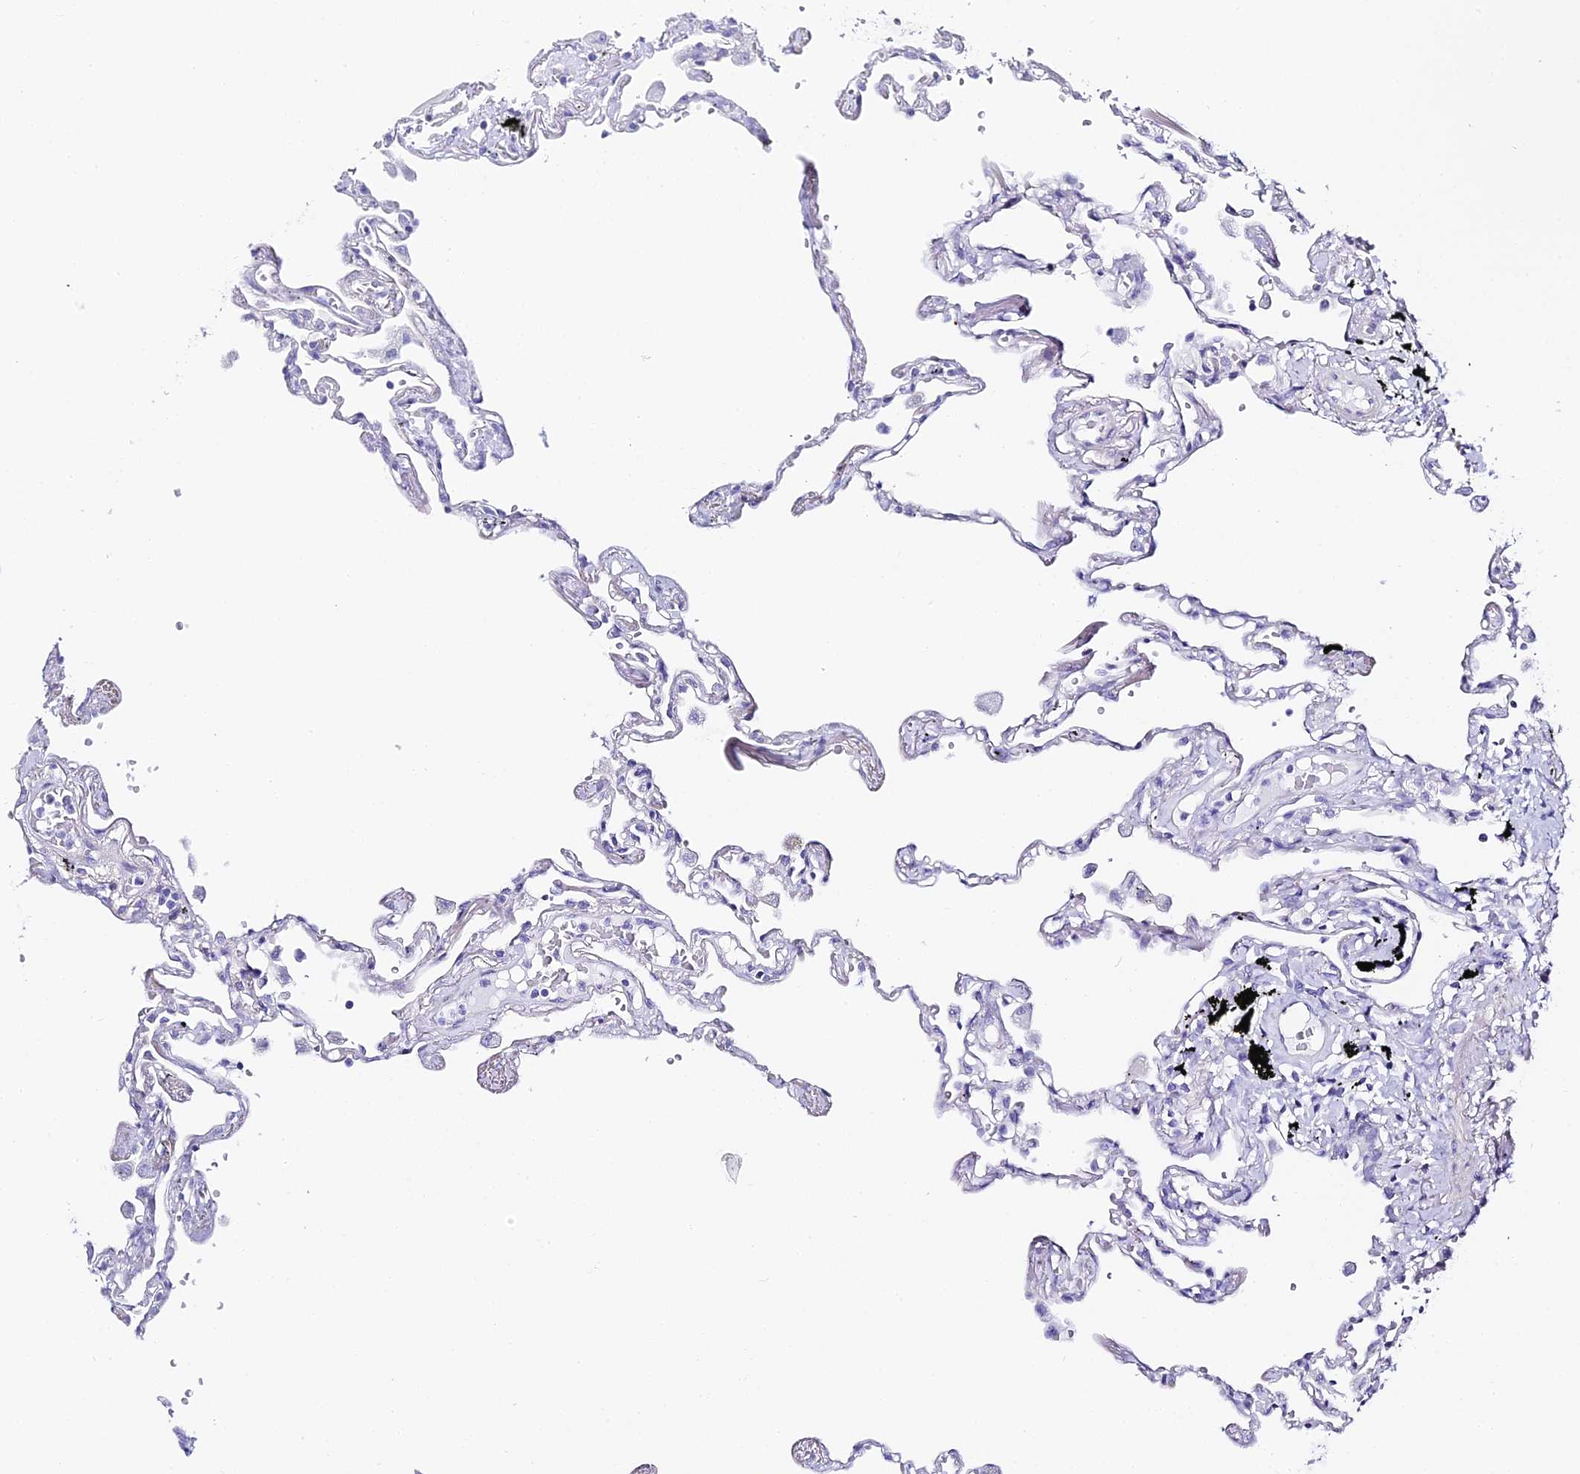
{"staining": {"intensity": "negative", "quantity": "none", "location": "none"}, "tissue": "lung", "cell_type": "Alveolar cells", "image_type": "normal", "snomed": [{"axis": "morphology", "description": "Normal tissue, NOS"}, {"axis": "topography", "description": "Lung"}], "caption": "Immunohistochemical staining of benign lung reveals no significant positivity in alveolar cells. The staining was performed using DAB to visualize the protein expression in brown, while the nuclei were stained in blue with hematoxylin (Magnification: 20x).", "gene": "ABHD14A", "patient": {"sex": "female", "age": 67}}